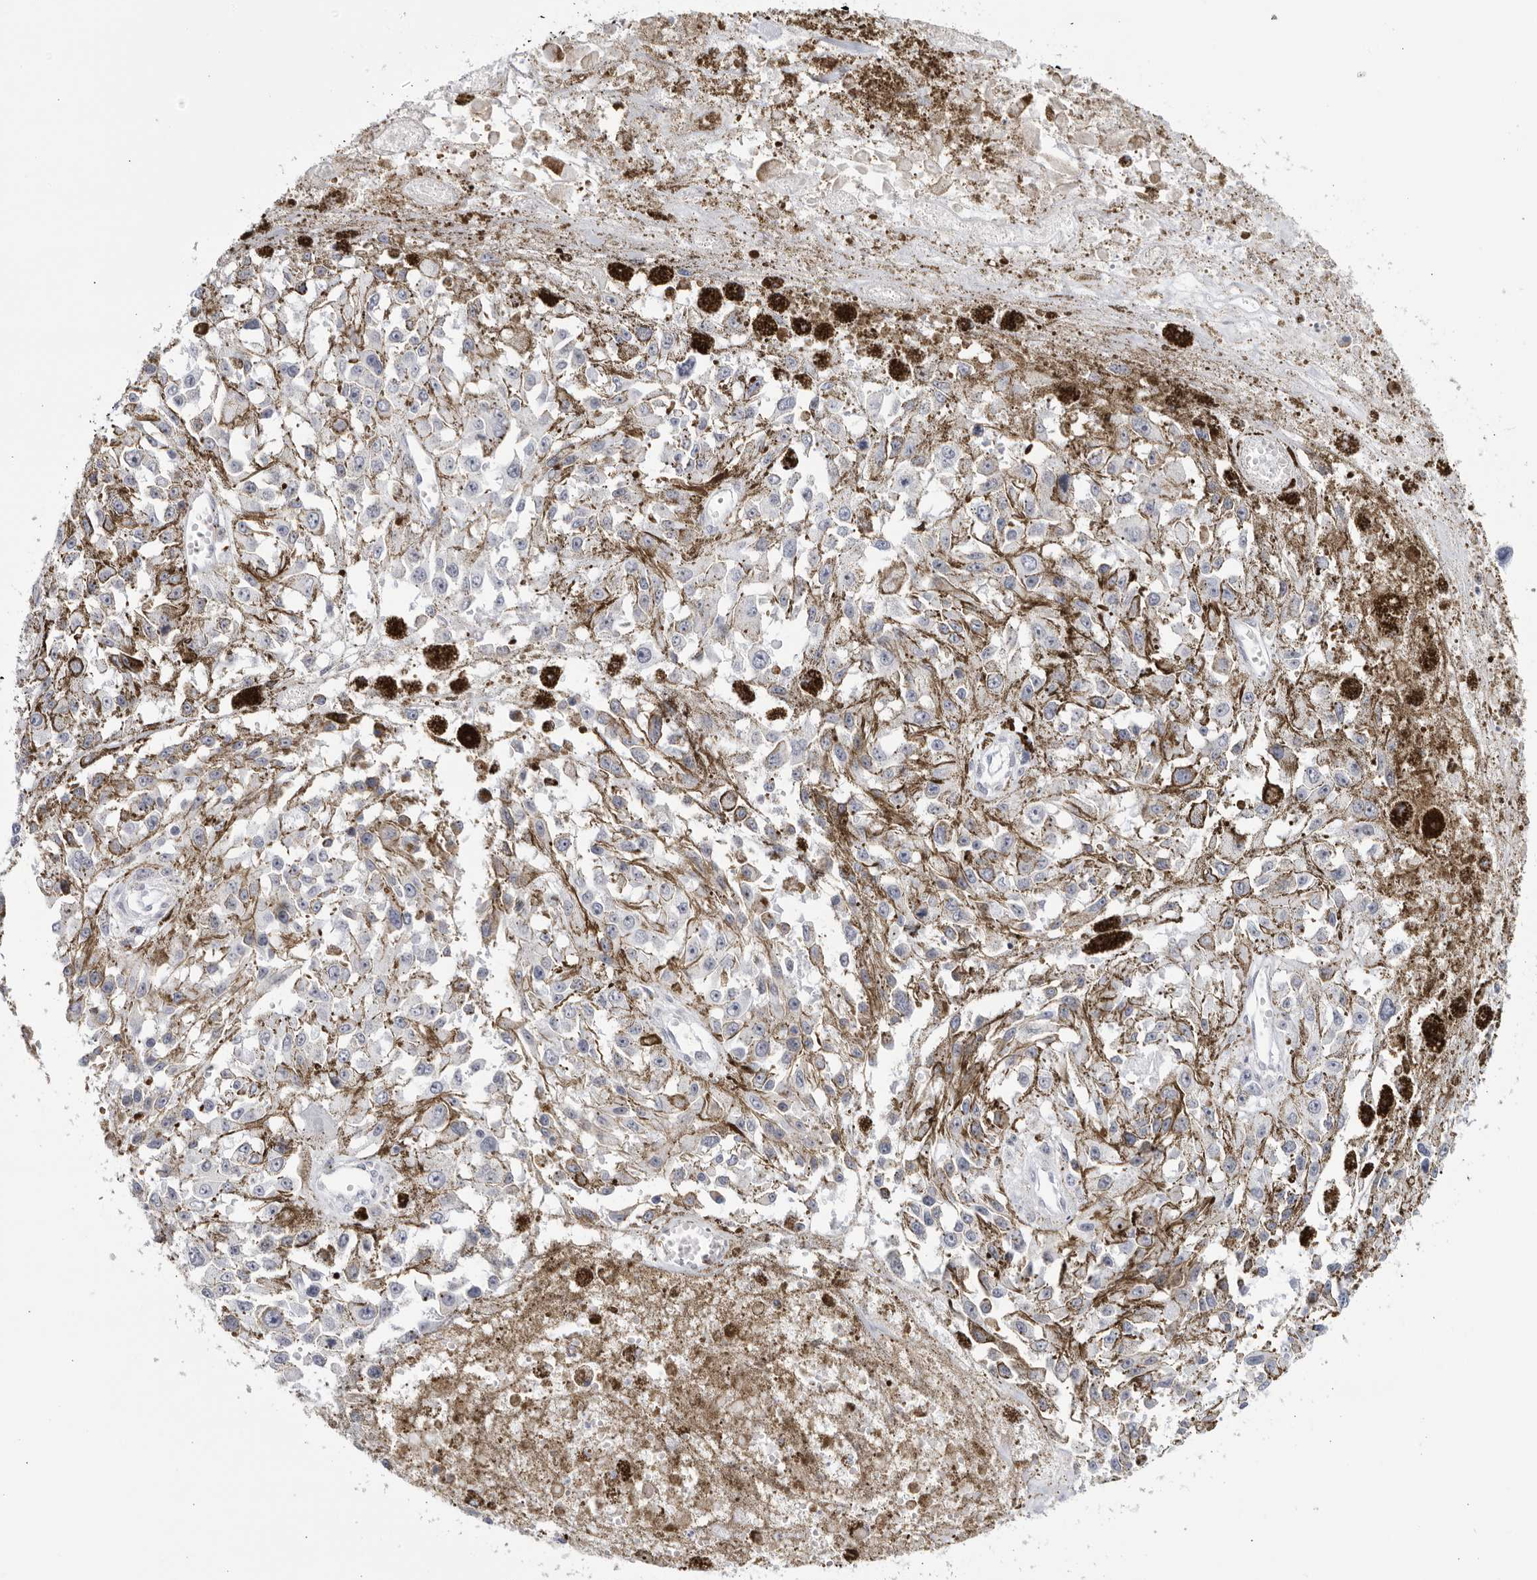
{"staining": {"intensity": "negative", "quantity": "none", "location": "none"}, "tissue": "melanoma", "cell_type": "Tumor cells", "image_type": "cancer", "snomed": [{"axis": "morphology", "description": "Malignant melanoma, Metastatic site"}, {"axis": "topography", "description": "Lymph node"}], "caption": "An IHC micrograph of malignant melanoma (metastatic site) is shown. There is no staining in tumor cells of malignant melanoma (metastatic site).", "gene": "CNBD1", "patient": {"sex": "male", "age": 59}}